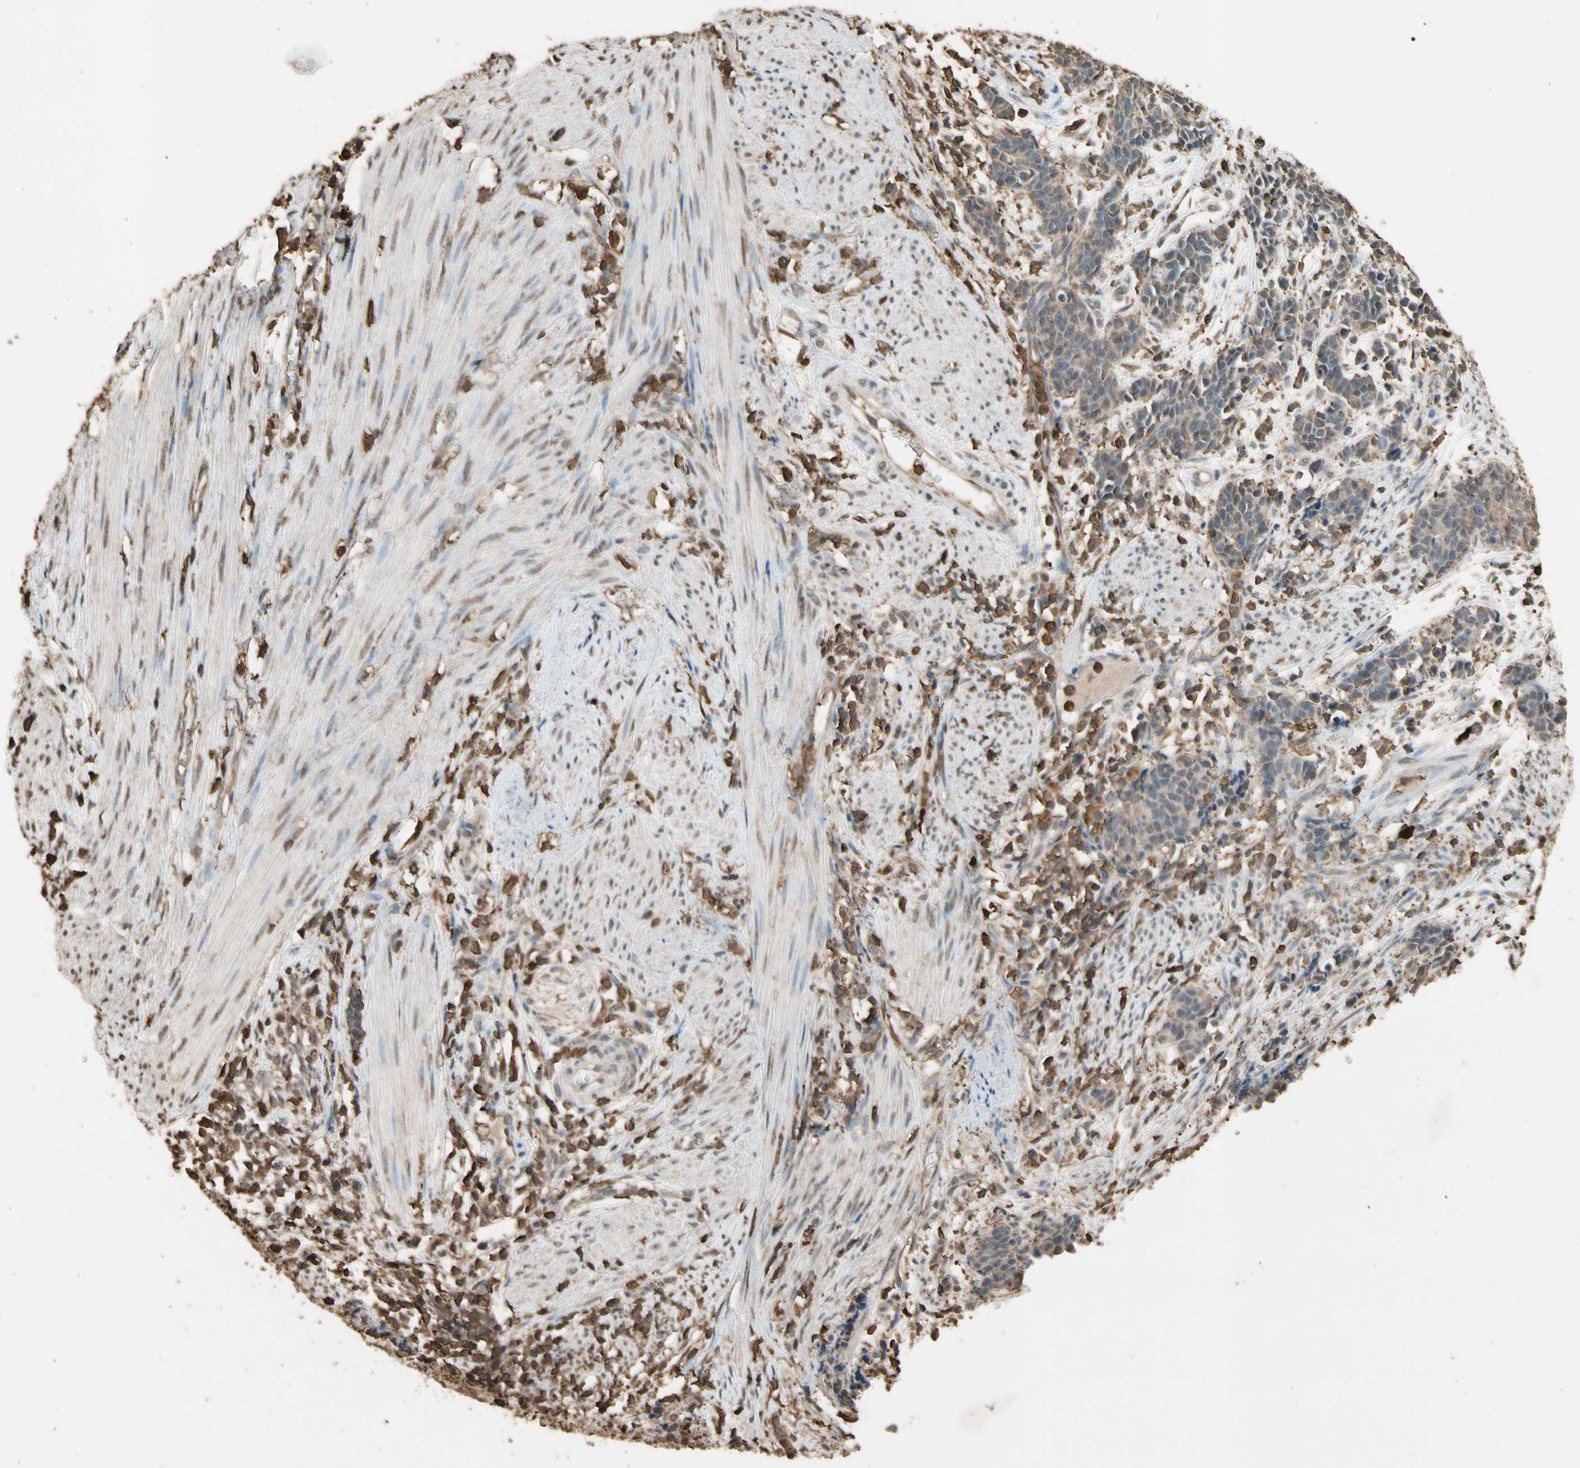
{"staining": {"intensity": "weak", "quantity": ">75%", "location": "cytoplasmic/membranous"}, "tissue": "cervical cancer", "cell_type": "Tumor cells", "image_type": "cancer", "snomed": [{"axis": "morphology", "description": "Squamous cell carcinoma, NOS"}, {"axis": "topography", "description": "Cervix"}], "caption": "DAB (3,3'-diaminobenzidine) immunohistochemical staining of human cervical squamous cell carcinoma shows weak cytoplasmic/membranous protein expression in approximately >75% of tumor cells.", "gene": "TNFSF13B", "patient": {"sex": "female", "age": 35}}